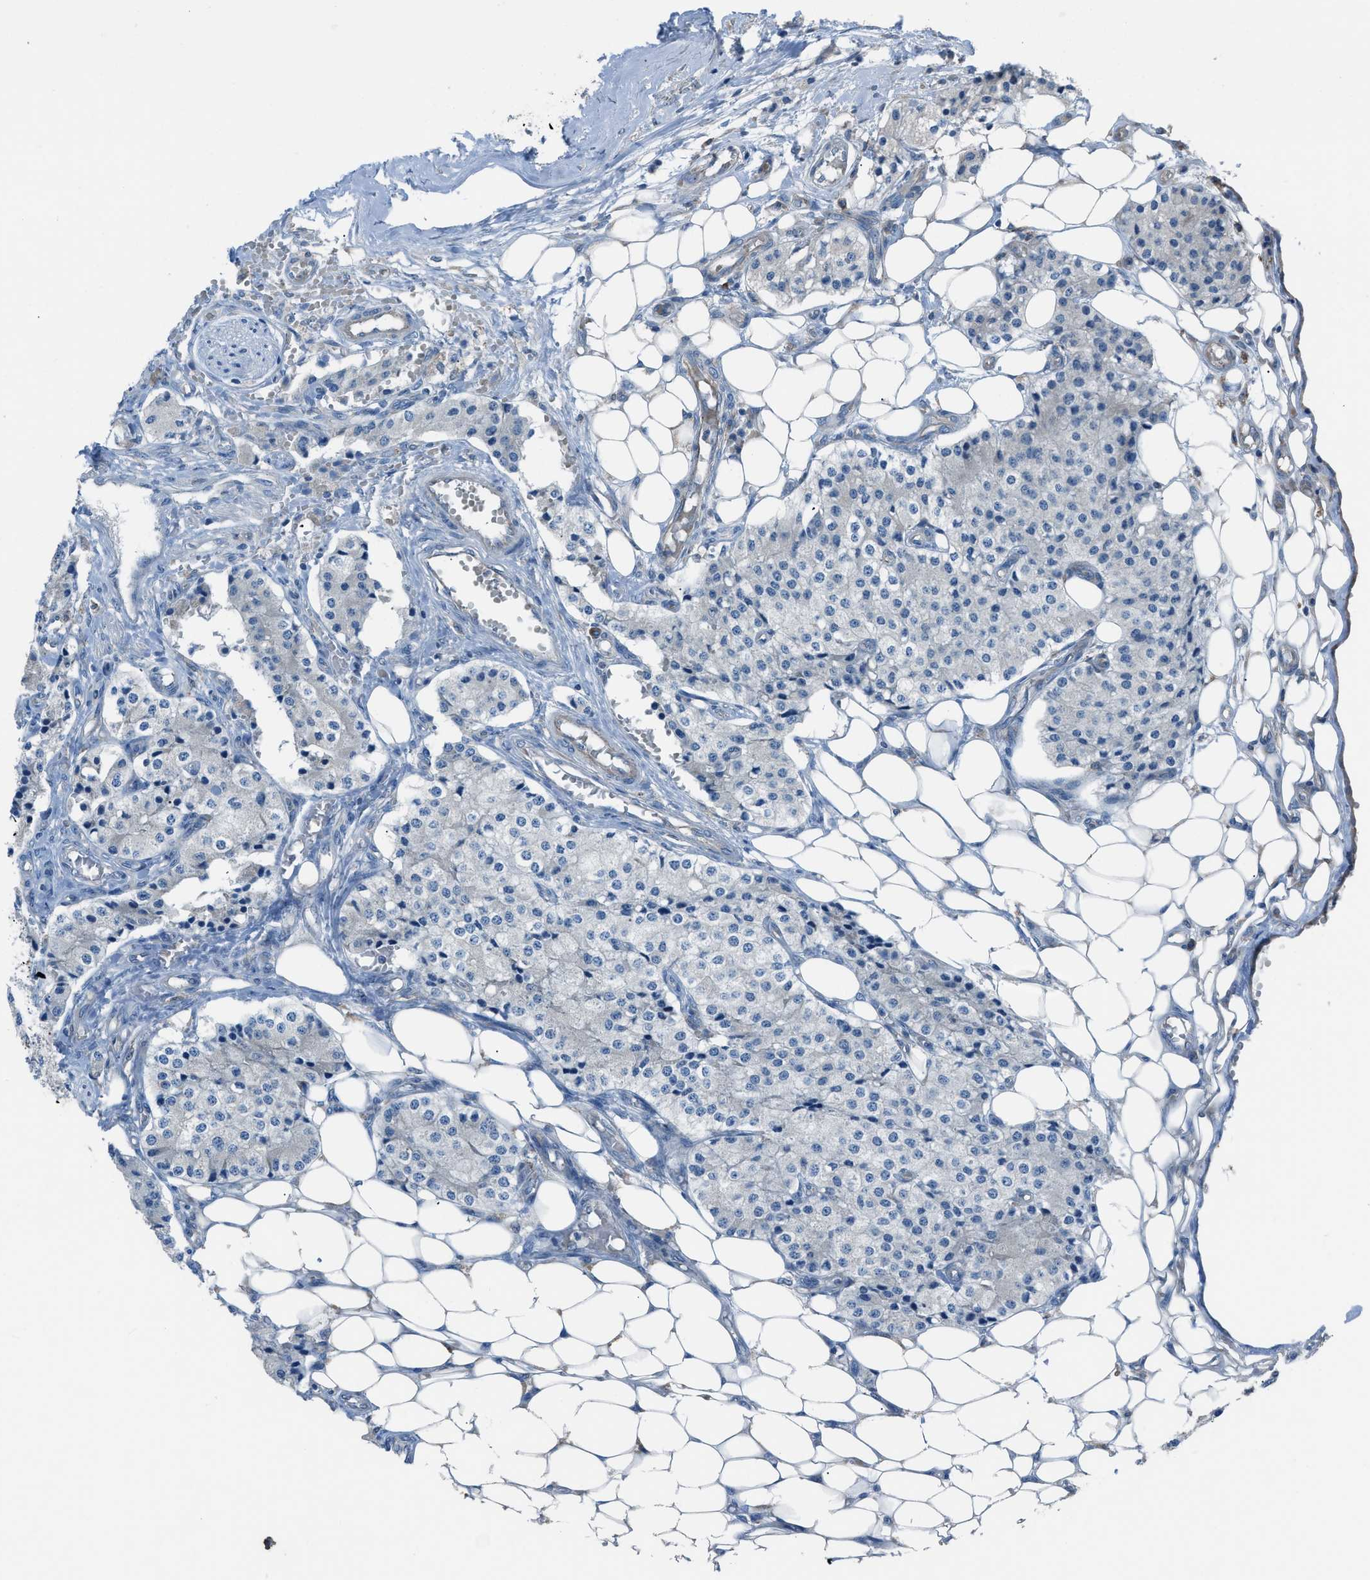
{"staining": {"intensity": "negative", "quantity": "none", "location": "none"}, "tissue": "carcinoid", "cell_type": "Tumor cells", "image_type": "cancer", "snomed": [{"axis": "morphology", "description": "Carcinoid, malignant, NOS"}, {"axis": "topography", "description": "Colon"}], "caption": "Photomicrograph shows no significant protein staining in tumor cells of carcinoid (malignant).", "gene": "HEG1", "patient": {"sex": "female", "age": 52}}